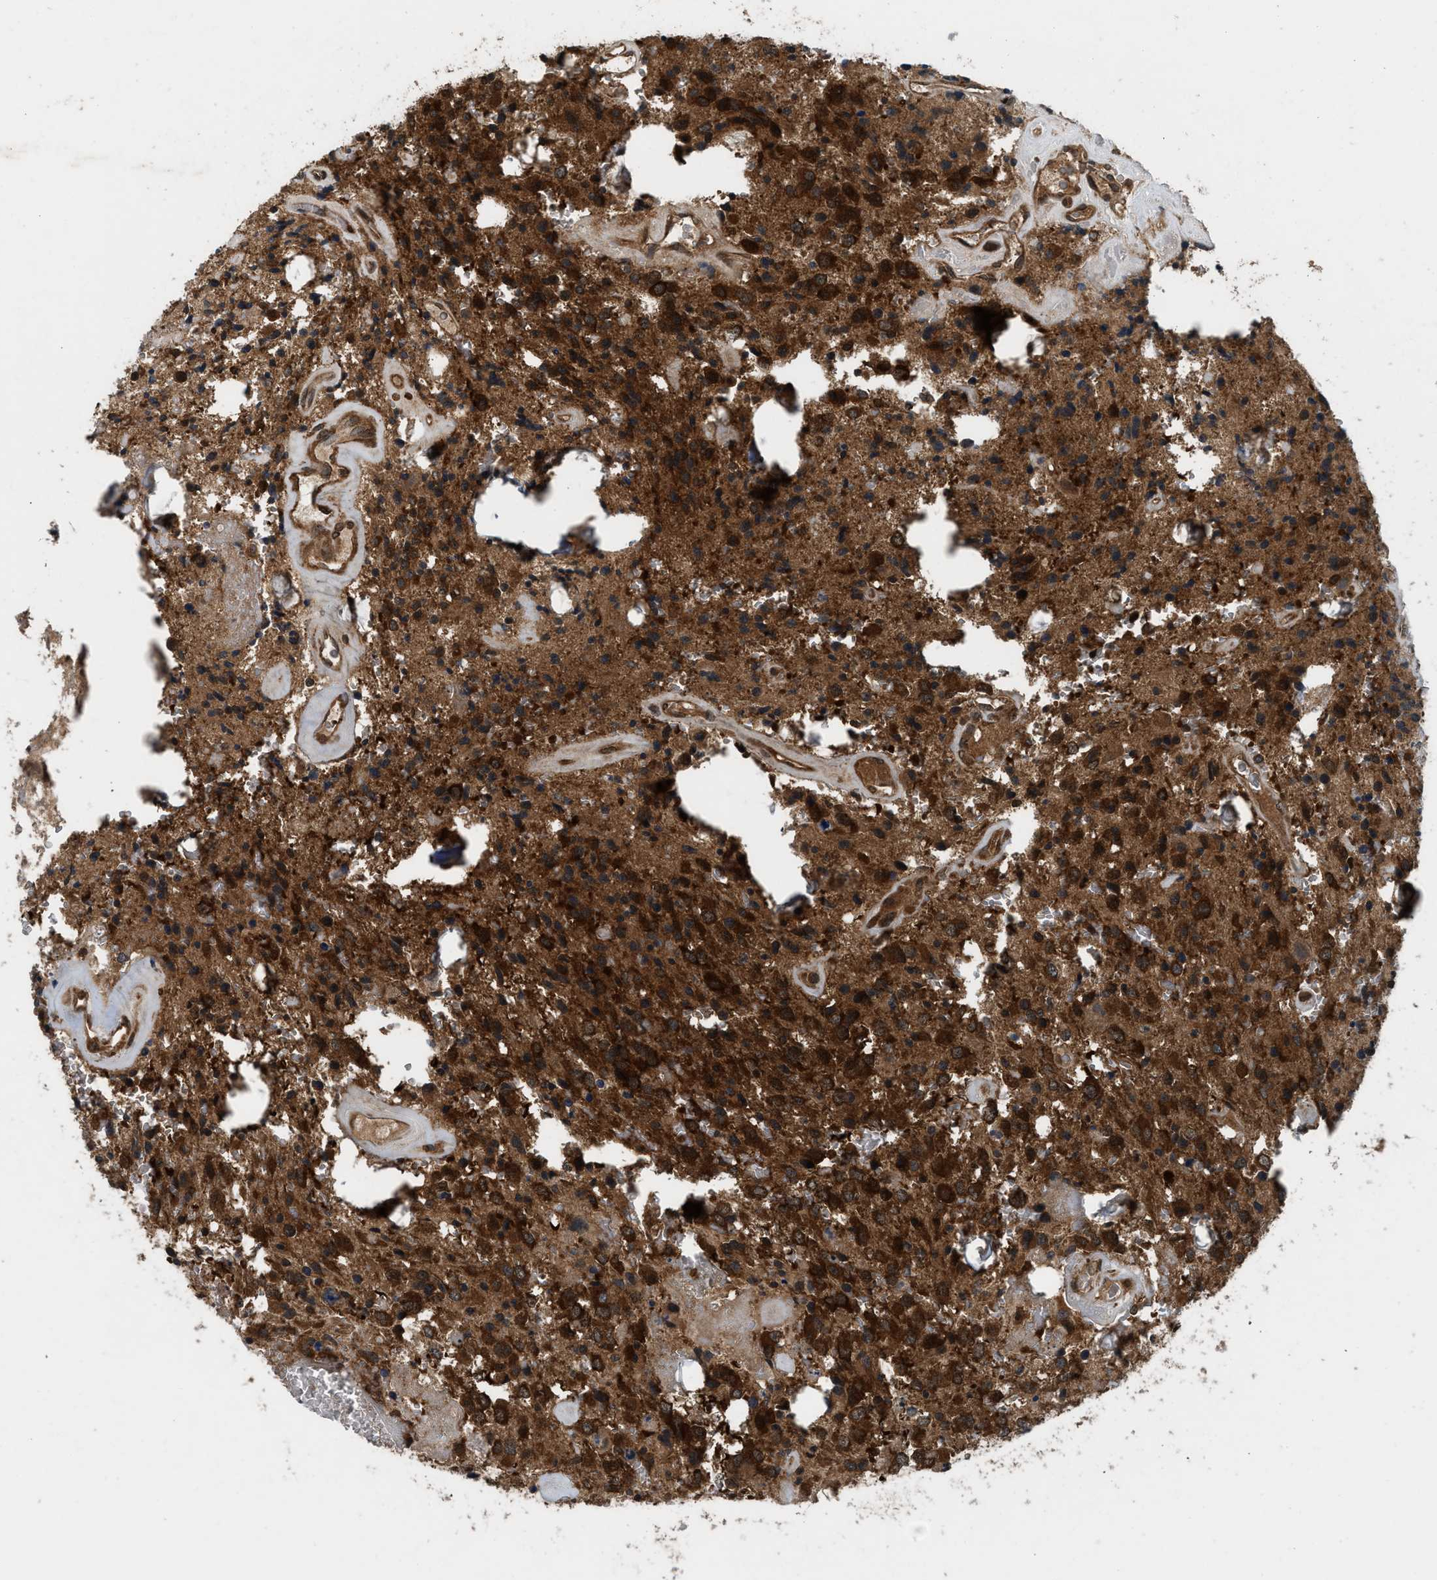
{"staining": {"intensity": "strong", "quantity": ">75%", "location": "cytoplasmic/membranous,nuclear"}, "tissue": "glioma", "cell_type": "Tumor cells", "image_type": "cancer", "snomed": [{"axis": "morphology", "description": "Glioma, malignant, Low grade"}, {"axis": "topography", "description": "Brain"}], "caption": "Strong cytoplasmic/membranous and nuclear protein staining is seen in approximately >75% of tumor cells in low-grade glioma (malignant).", "gene": "OXSR1", "patient": {"sex": "male", "age": 58}}